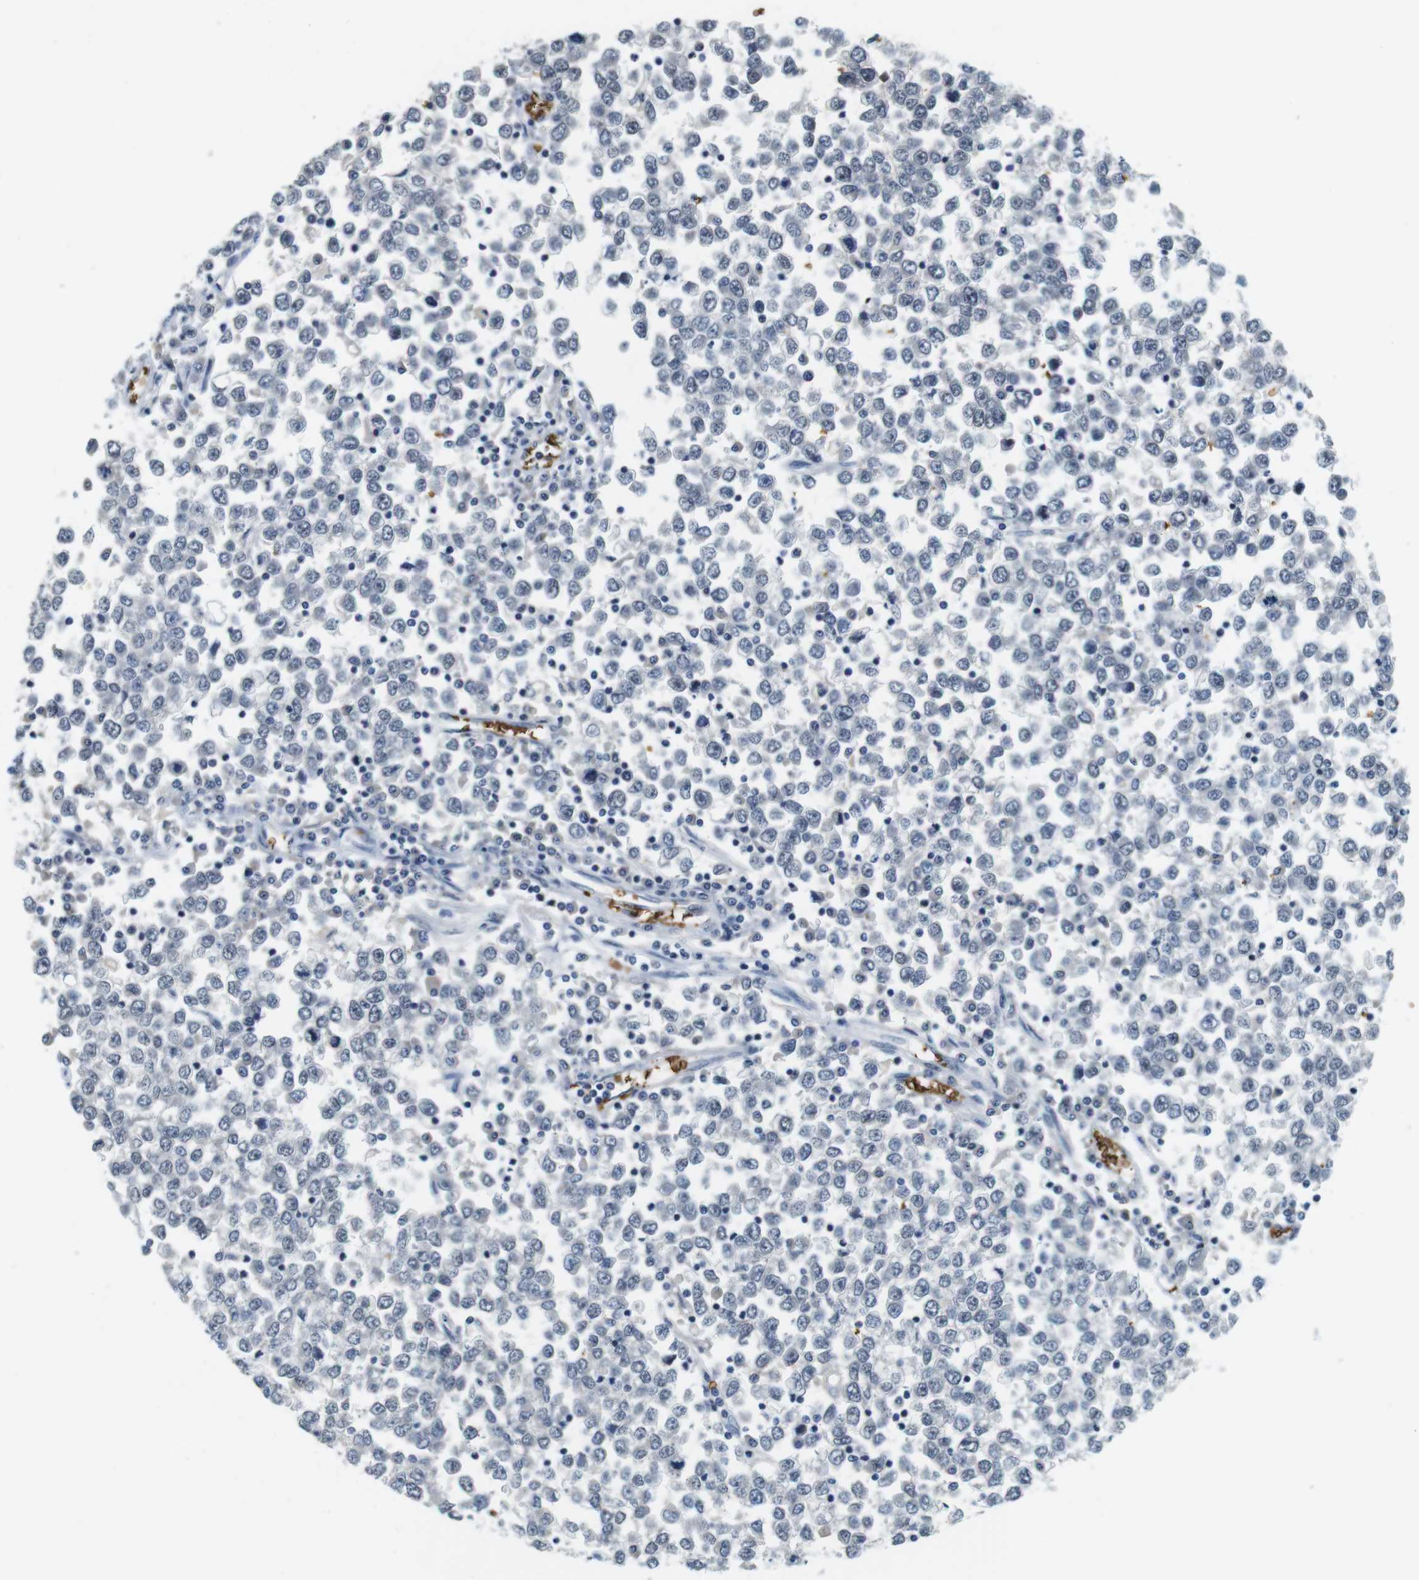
{"staining": {"intensity": "negative", "quantity": "none", "location": "none"}, "tissue": "testis cancer", "cell_type": "Tumor cells", "image_type": "cancer", "snomed": [{"axis": "morphology", "description": "Seminoma, NOS"}, {"axis": "topography", "description": "Testis"}], "caption": "An immunohistochemistry image of testis cancer is shown. There is no staining in tumor cells of testis cancer.", "gene": "SLC4A1", "patient": {"sex": "male", "age": 65}}